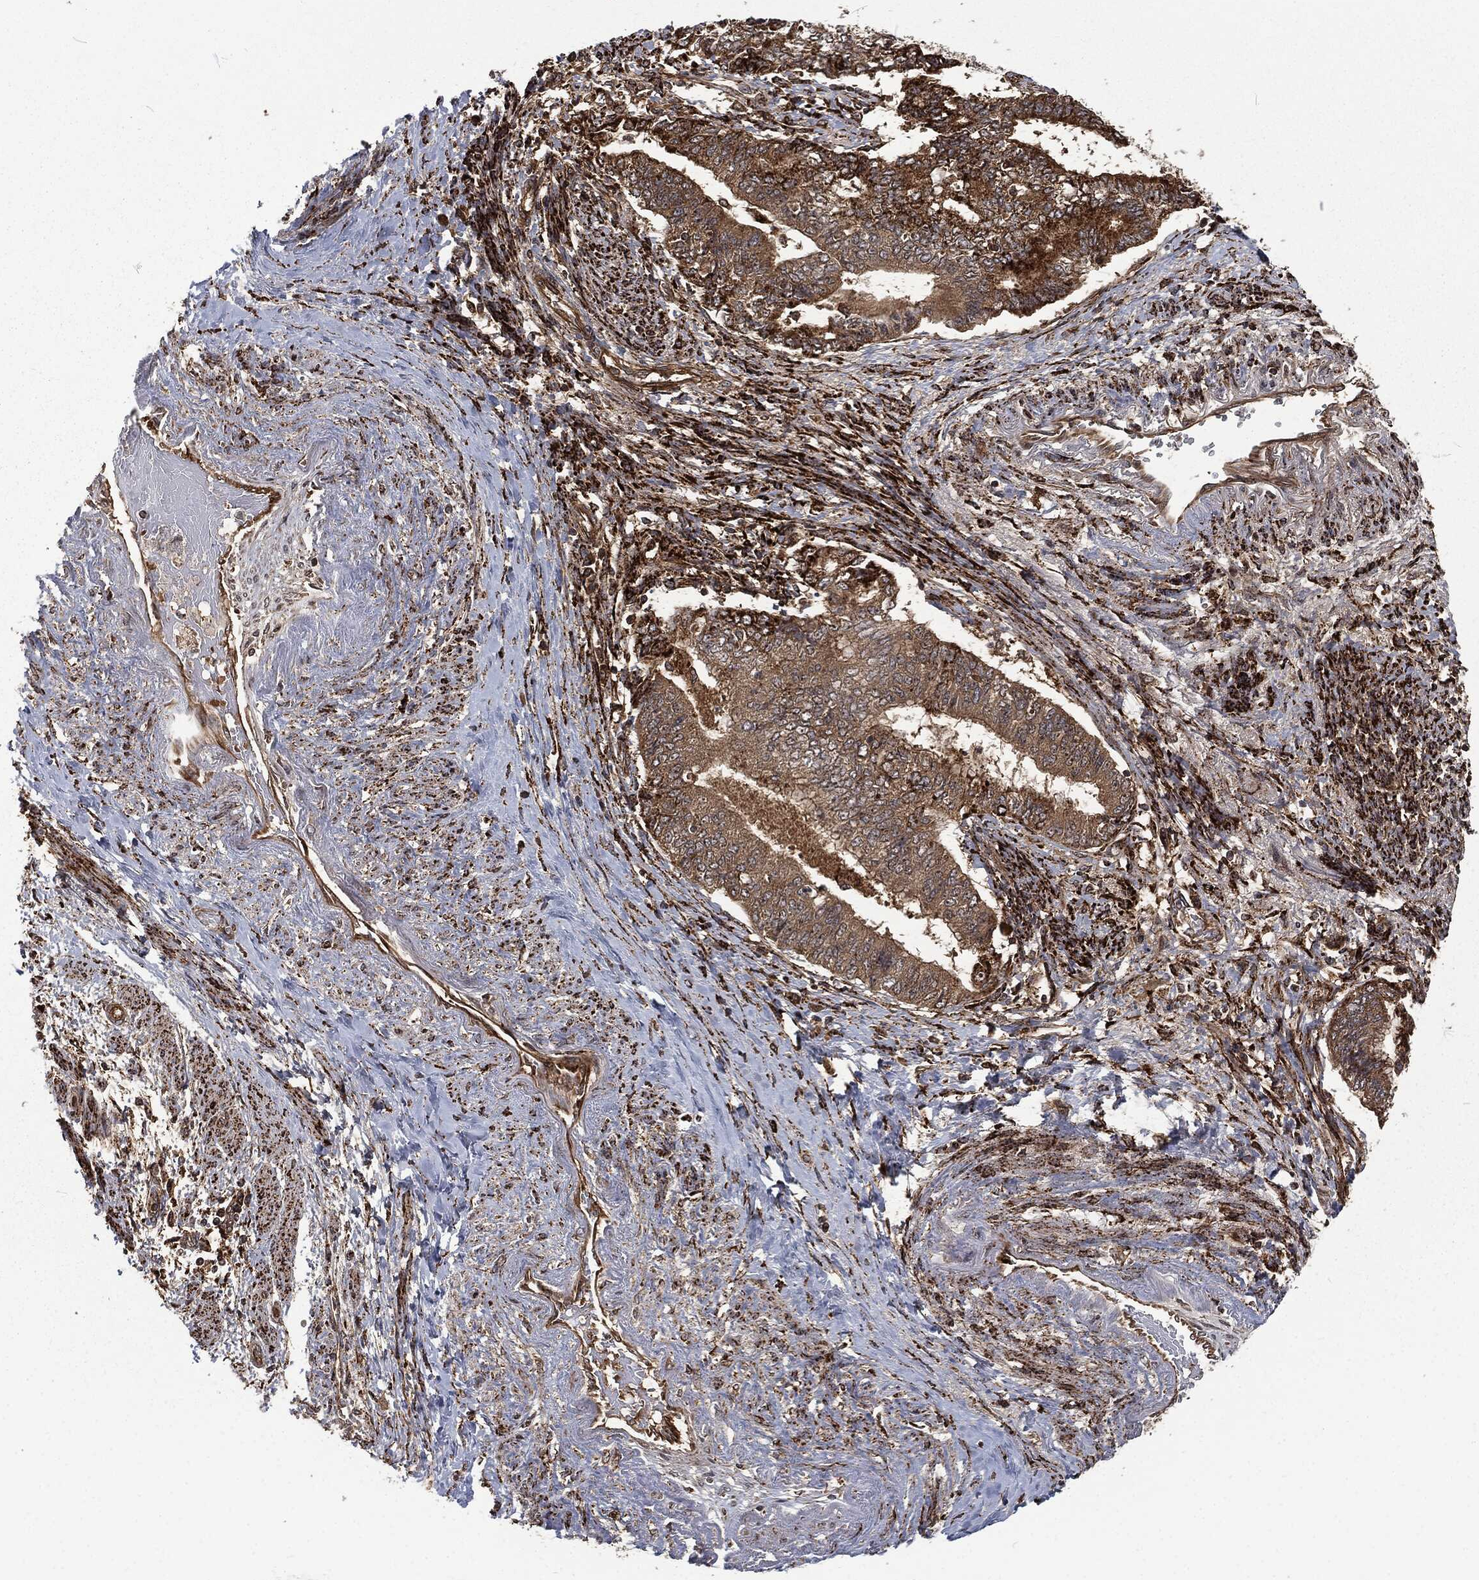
{"staining": {"intensity": "moderate", "quantity": ">75%", "location": "cytoplasmic/membranous"}, "tissue": "endometrial cancer", "cell_type": "Tumor cells", "image_type": "cancer", "snomed": [{"axis": "morphology", "description": "Adenocarcinoma, NOS"}, {"axis": "topography", "description": "Endometrium"}], "caption": "Endometrial cancer (adenocarcinoma) stained with a protein marker shows moderate staining in tumor cells.", "gene": "RFTN1", "patient": {"sex": "female", "age": 65}}